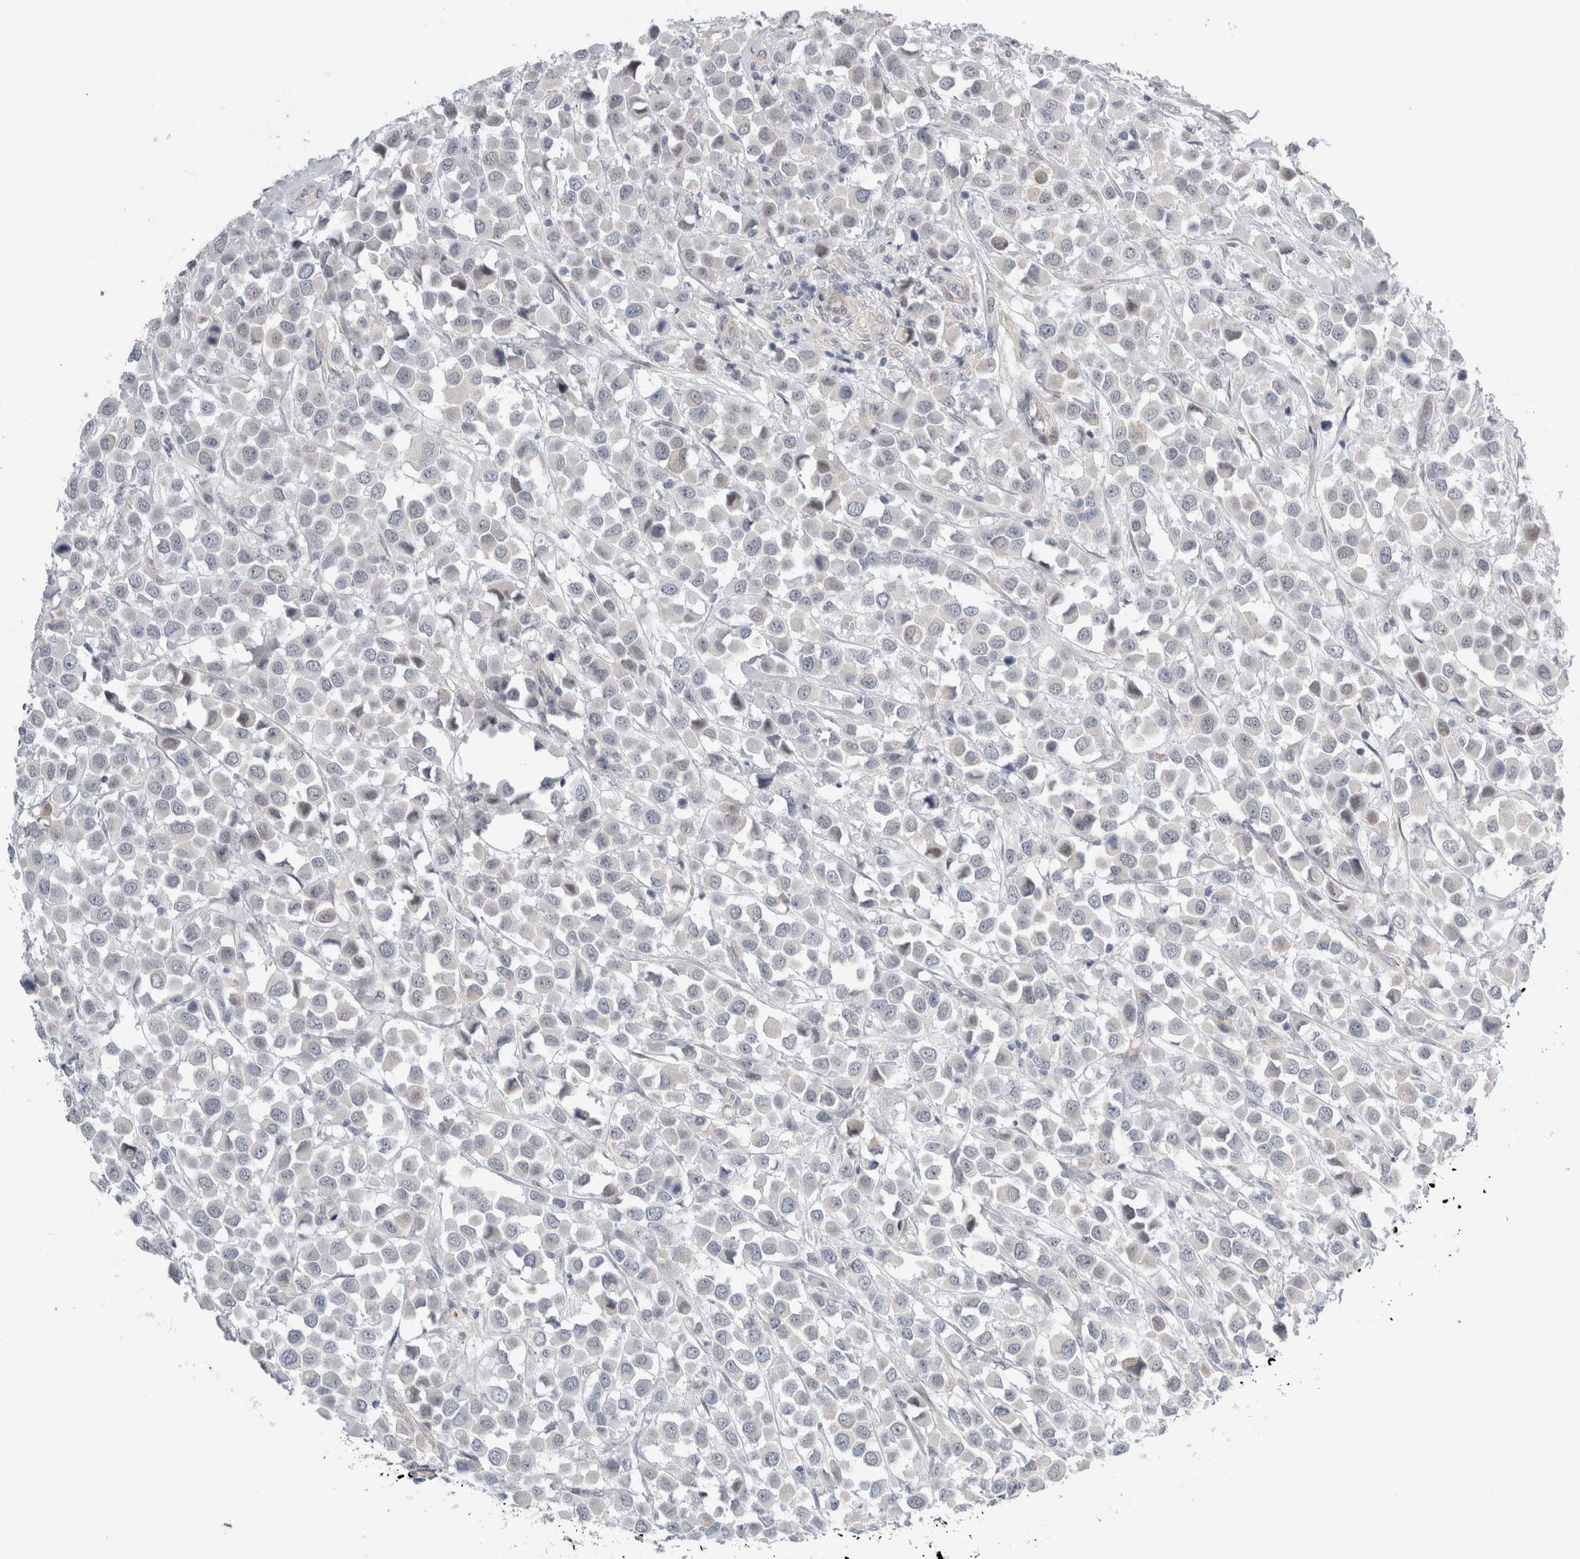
{"staining": {"intensity": "negative", "quantity": "none", "location": "none"}, "tissue": "breast cancer", "cell_type": "Tumor cells", "image_type": "cancer", "snomed": [{"axis": "morphology", "description": "Duct carcinoma"}, {"axis": "topography", "description": "Breast"}], "caption": "This histopathology image is of breast invasive ductal carcinoma stained with immunohistochemistry to label a protein in brown with the nuclei are counter-stained blue. There is no positivity in tumor cells.", "gene": "TAFA5", "patient": {"sex": "female", "age": 61}}